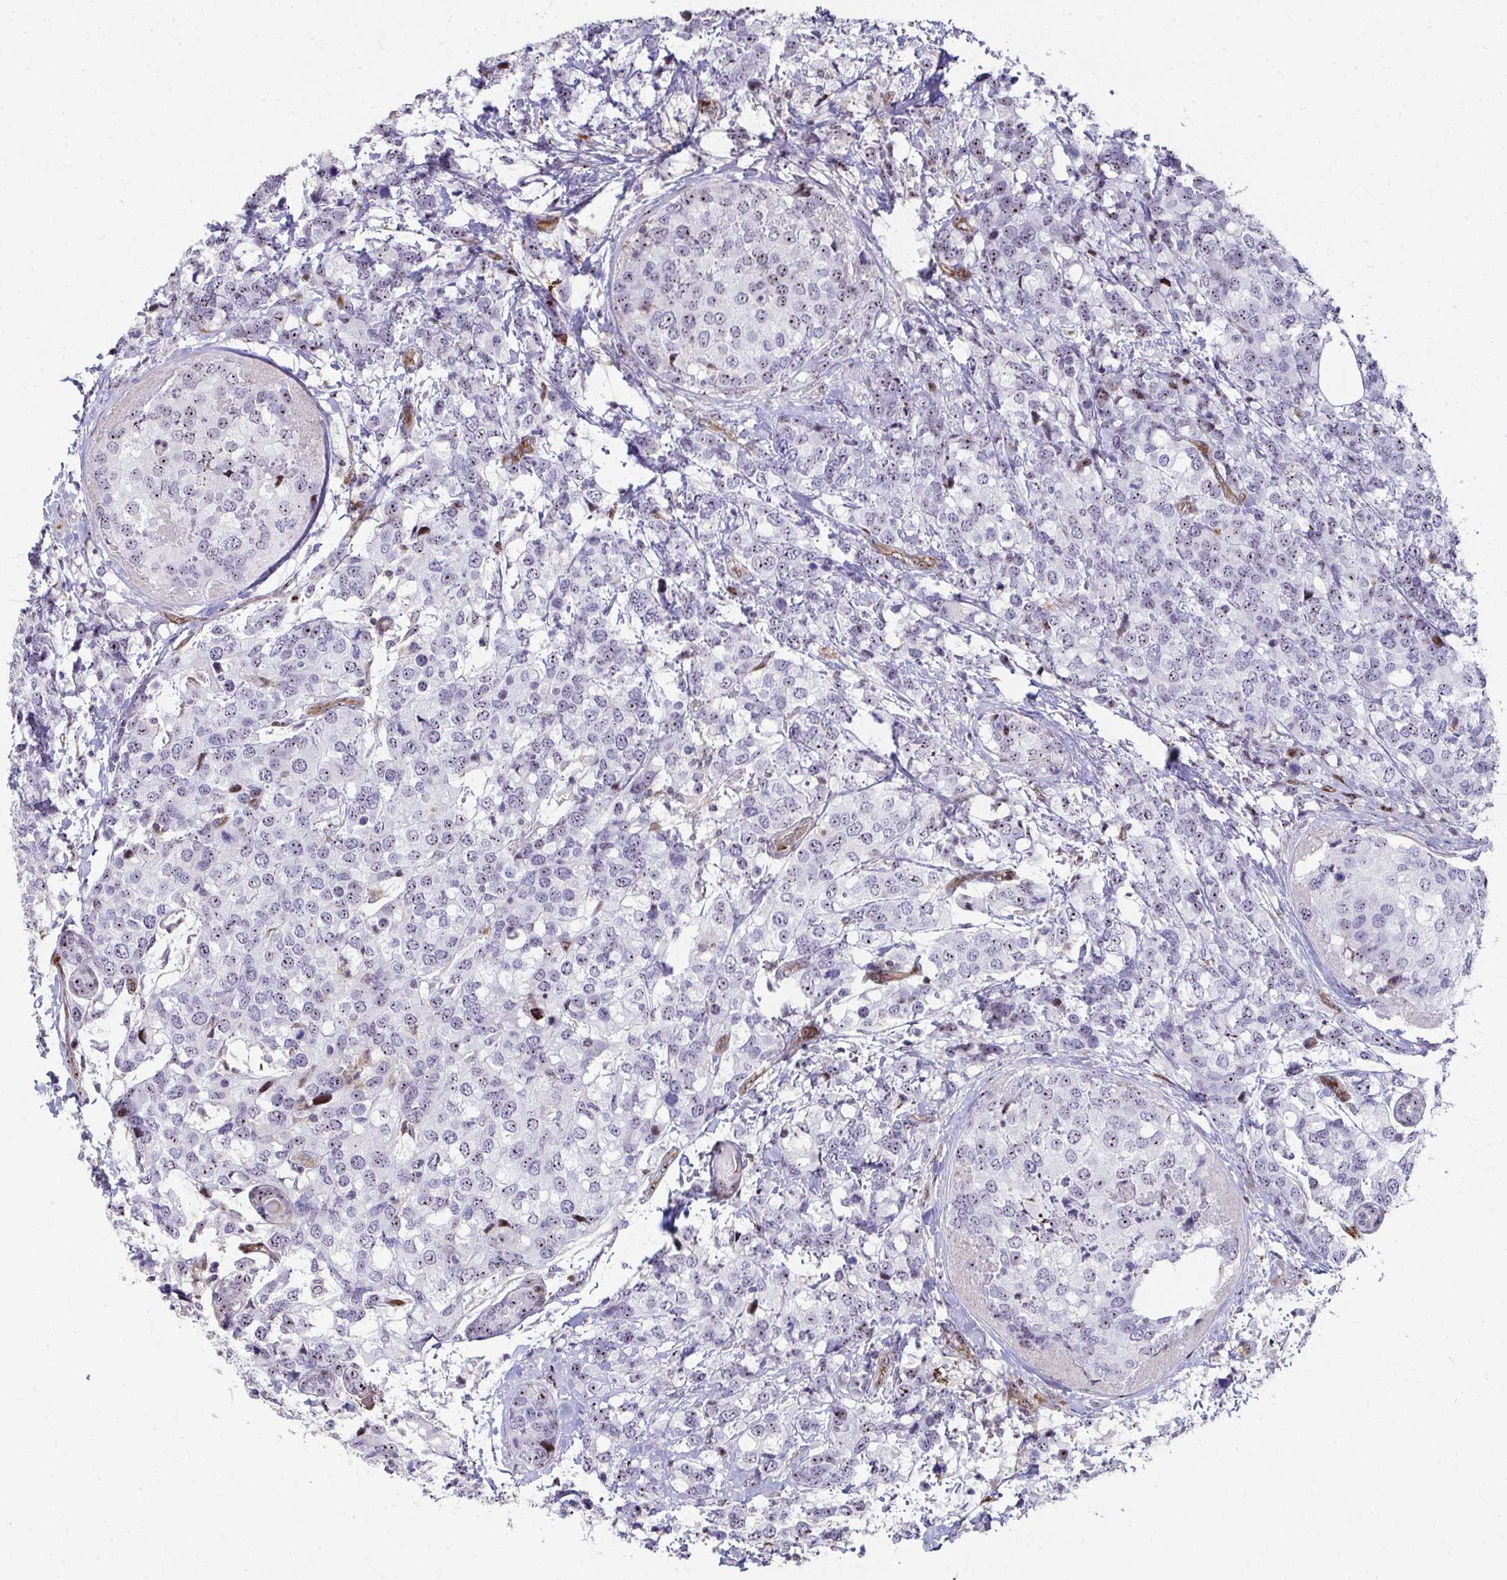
{"staining": {"intensity": "moderate", "quantity": ">75%", "location": "nuclear"}, "tissue": "breast cancer", "cell_type": "Tumor cells", "image_type": "cancer", "snomed": [{"axis": "morphology", "description": "Lobular carcinoma"}, {"axis": "topography", "description": "Breast"}], "caption": "The immunohistochemical stain labels moderate nuclear expression in tumor cells of breast lobular carcinoma tissue. The staining was performed using DAB to visualize the protein expression in brown, while the nuclei were stained in blue with hematoxylin (Magnification: 20x).", "gene": "FOXN3", "patient": {"sex": "female", "age": 59}}